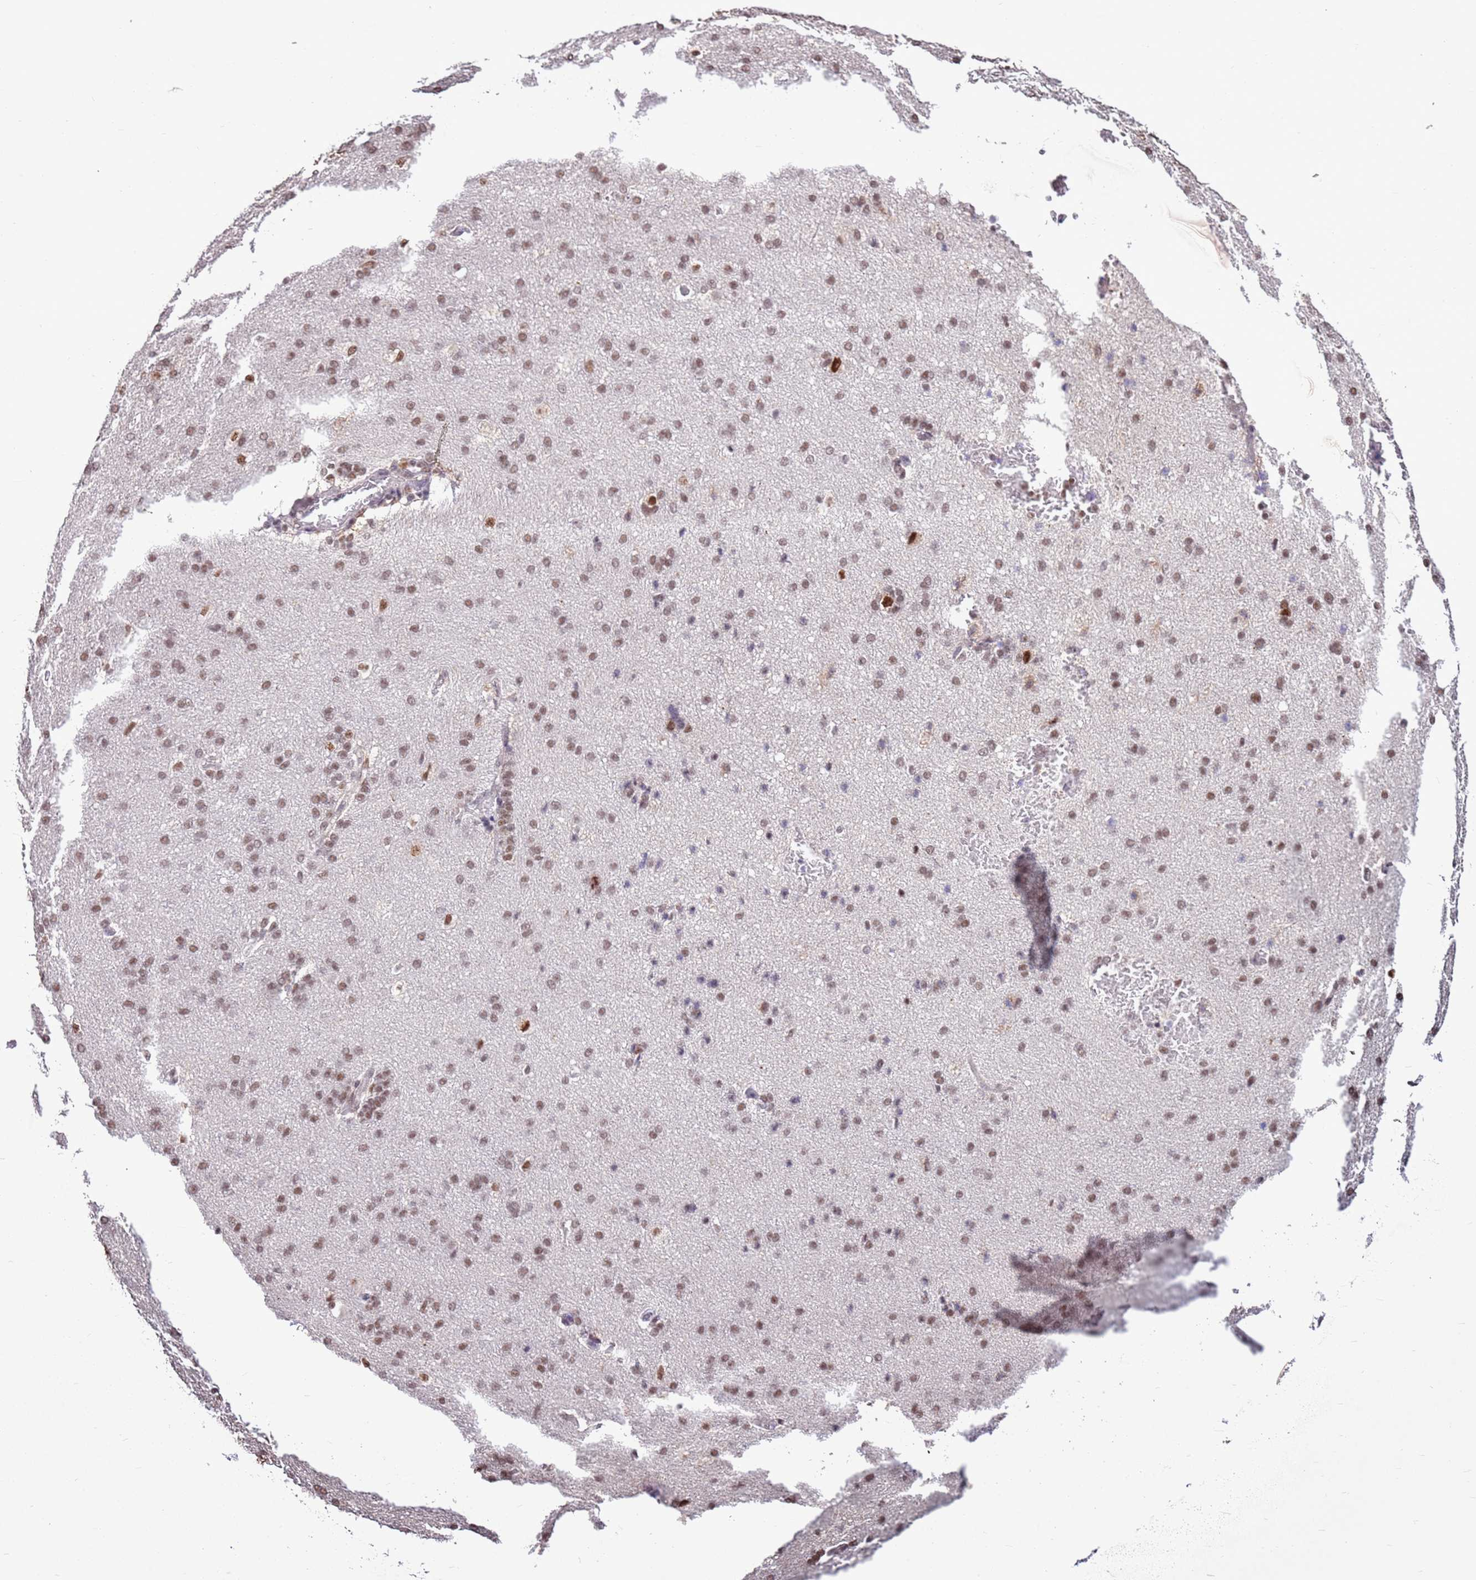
{"staining": {"intensity": "negative", "quantity": "none", "location": "none"}, "tissue": "cerebral cortex", "cell_type": "Endothelial cells", "image_type": "normal", "snomed": [{"axis": "morphology", "description": "Normal tissue, NOS"}, {"axis": "topography", "description": "Cerebral cortex"}], "caption": "Human cerebral cortex stained for a protein using immunohistochemistry demonstrates no positivity in endothelial cells.", "gene": "AKAP8L", "patient": {"sex": "male", "age": 62}}